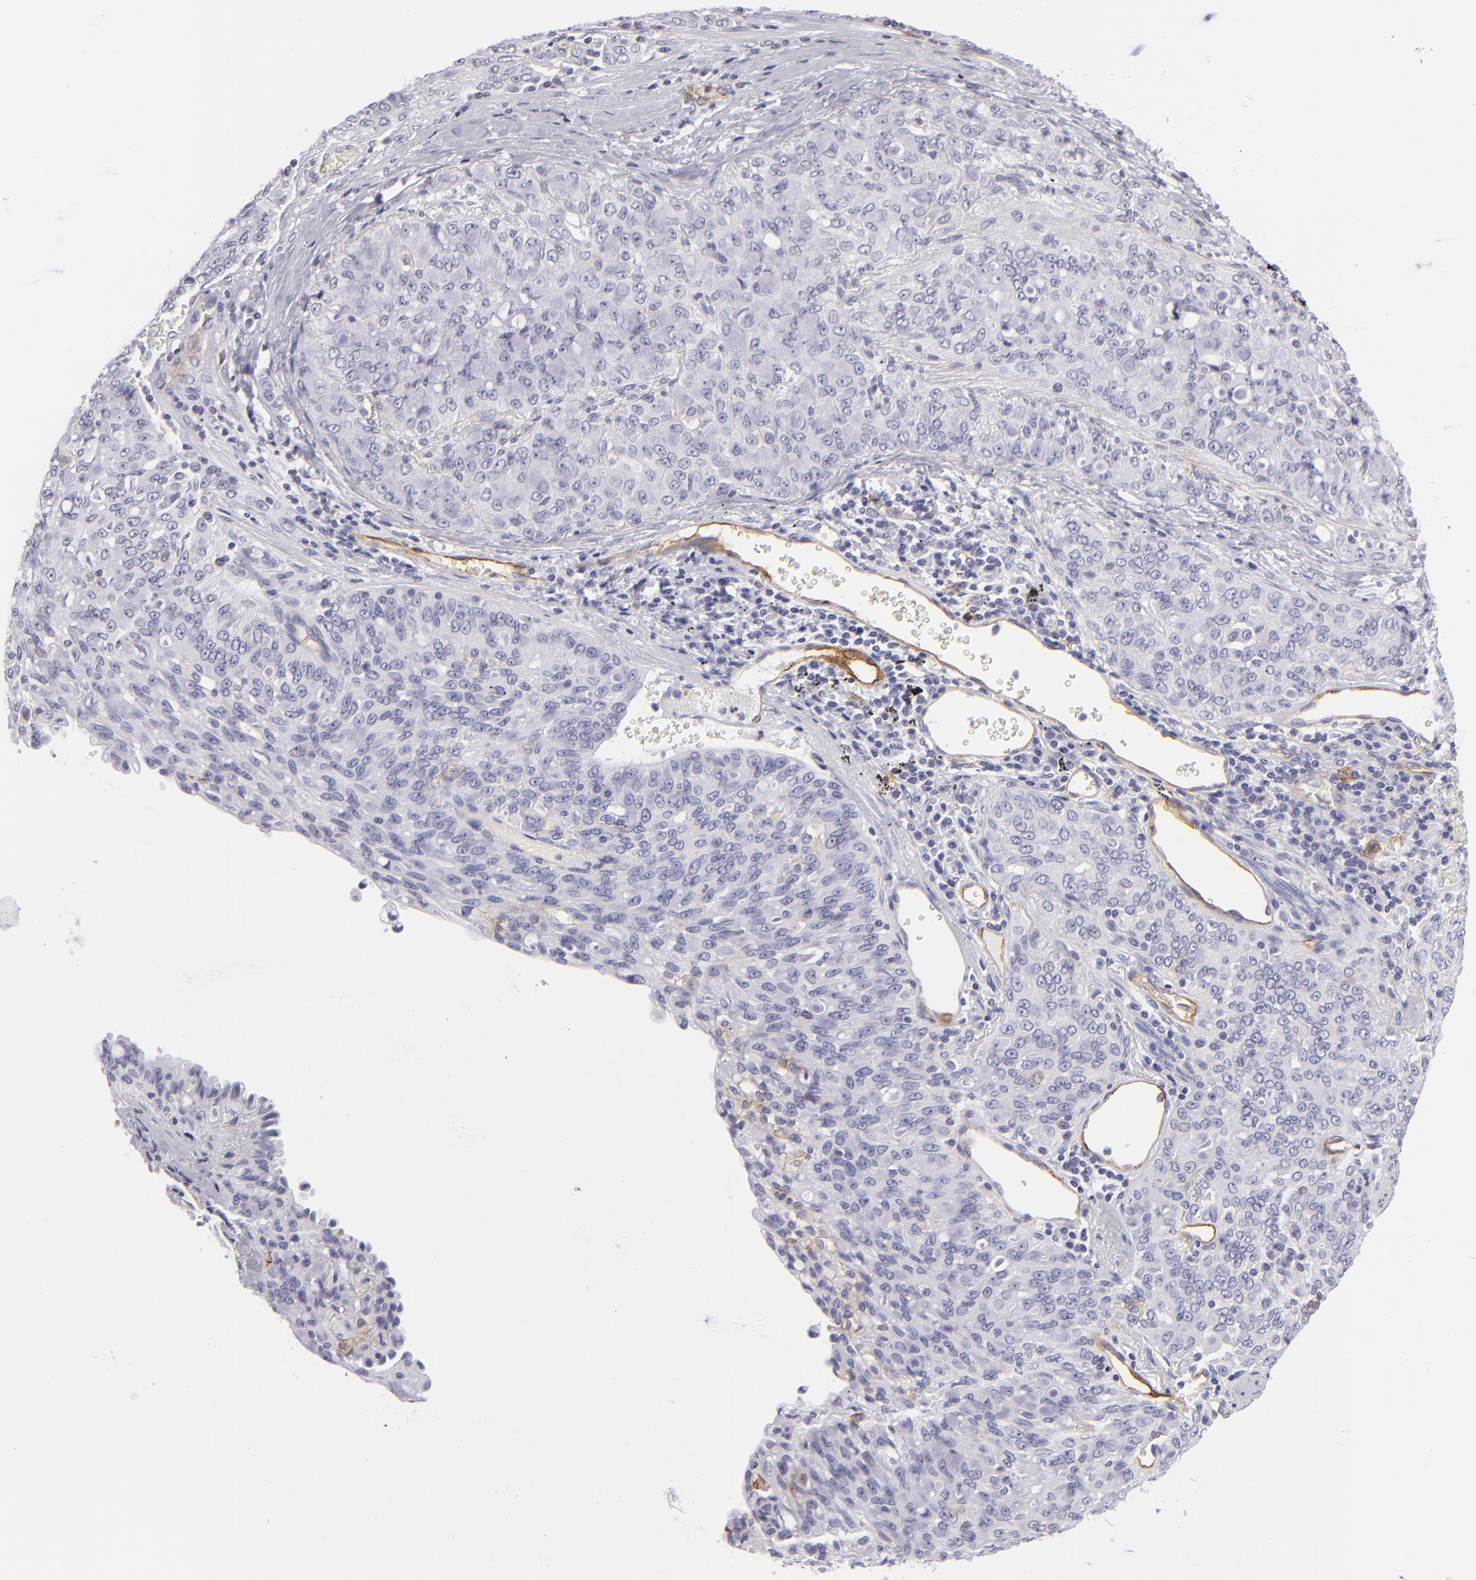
{"staining": {"intensity": "negative", "quantity": "none", "location": "none"}, "tissue": "lung cancer", "cell_type": "Tumor cells", "image_type": "cancer", "snomed": [{"axis": "morphology", "description": "Adenocarcinoma, NOS"}, {"axis": "topography", "description": "Lung"}], "caption": "Tumor cells are negative for protein expression in human adenocarcinoma (lung). (DAB IHC with hematoxylin counter stain).", "gene": "THBD", "patient": {"sex": "female", "age": 44}}